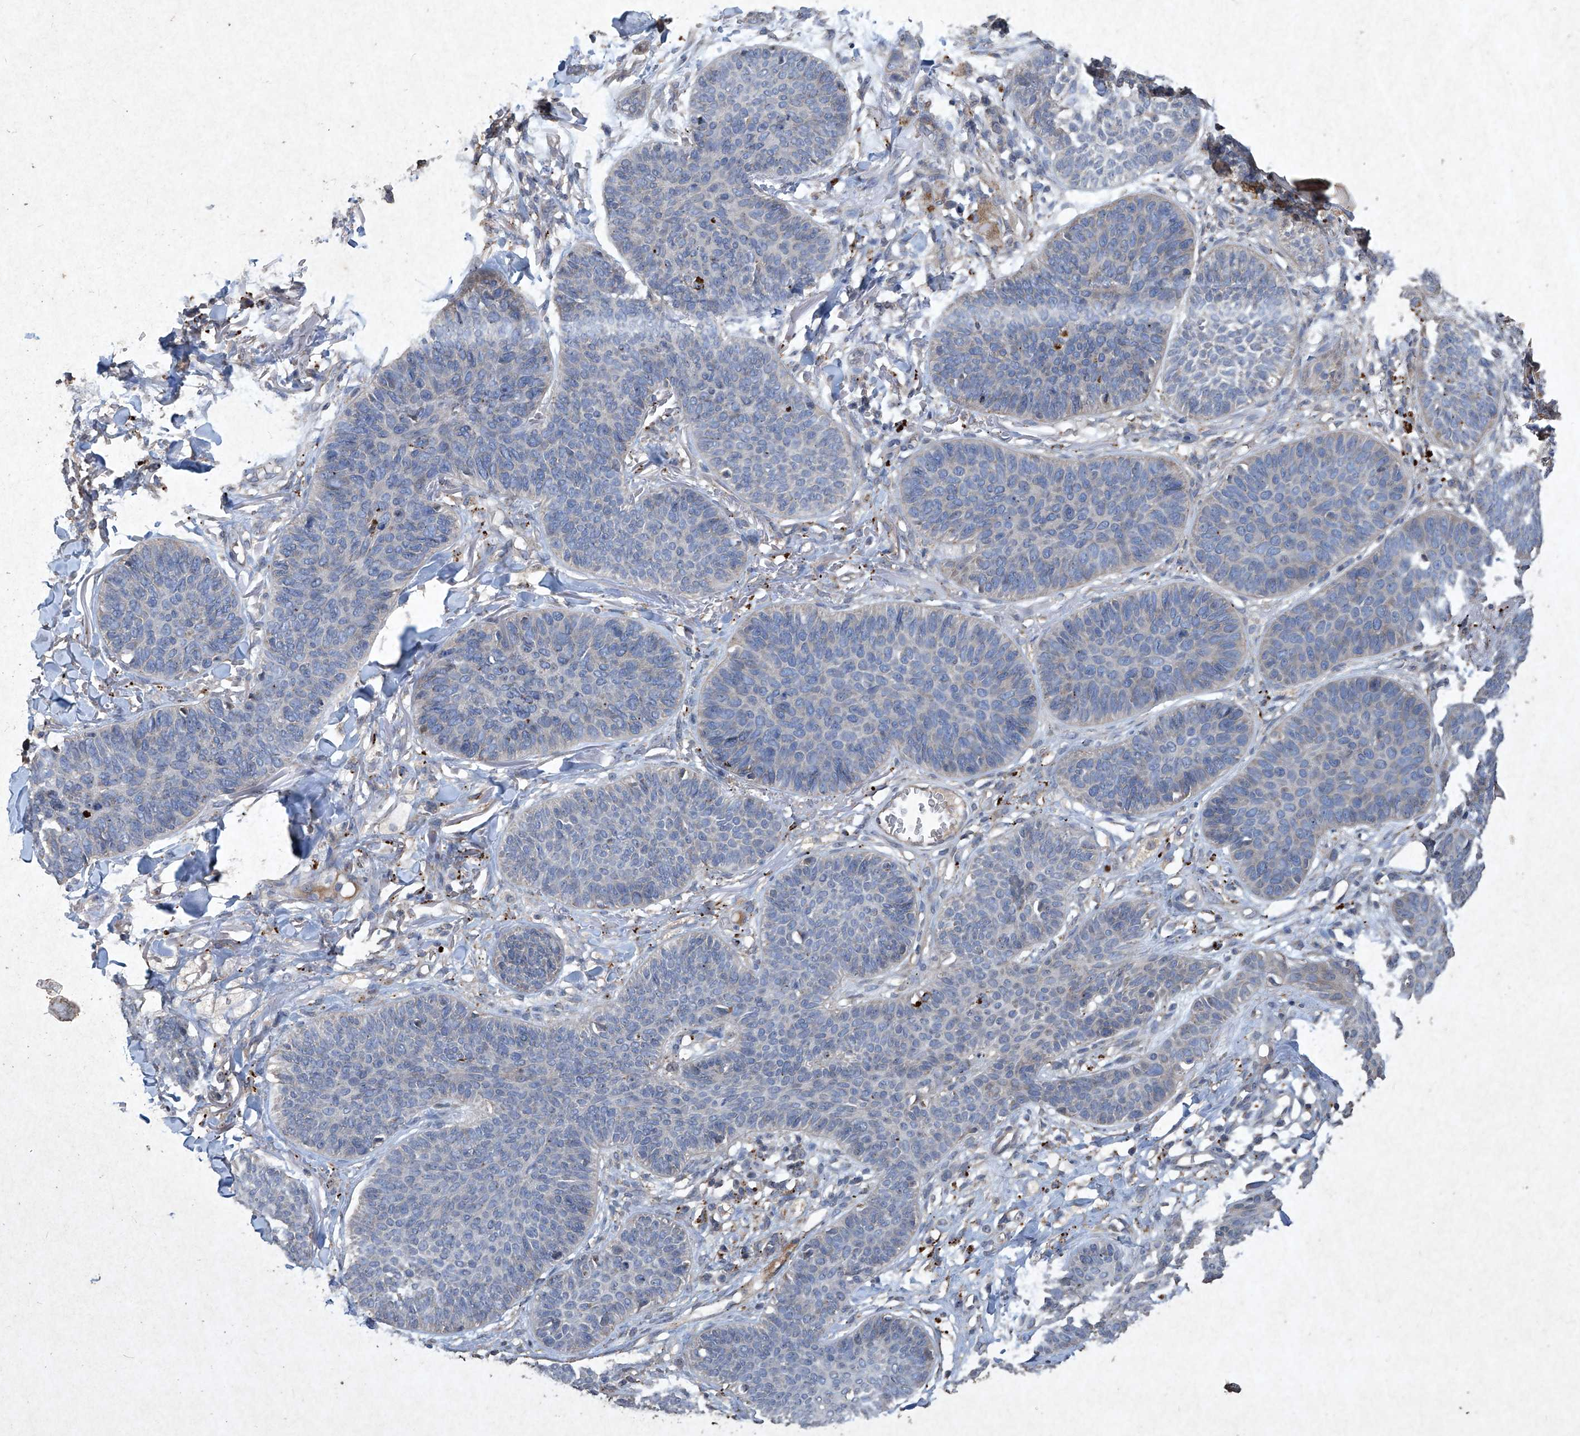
{"staining": {"intensity": "negative", "quantity": "none", "location": "none"}, "tissue": "skin cancer", "cell_type": "Tumor cells", "image_type": "cancer", "snomed": [{"axis": "morphology", "description": "Basal cell carcinoma"}, {"axis": "topography", "description": "Skin"}], "caption": "A micrograph of skin basal cell carcinoma stained for a protein shows no brown staining in tumor cells.", "gene": "MED16", "patient": {"sex": "male", "age": 85}}